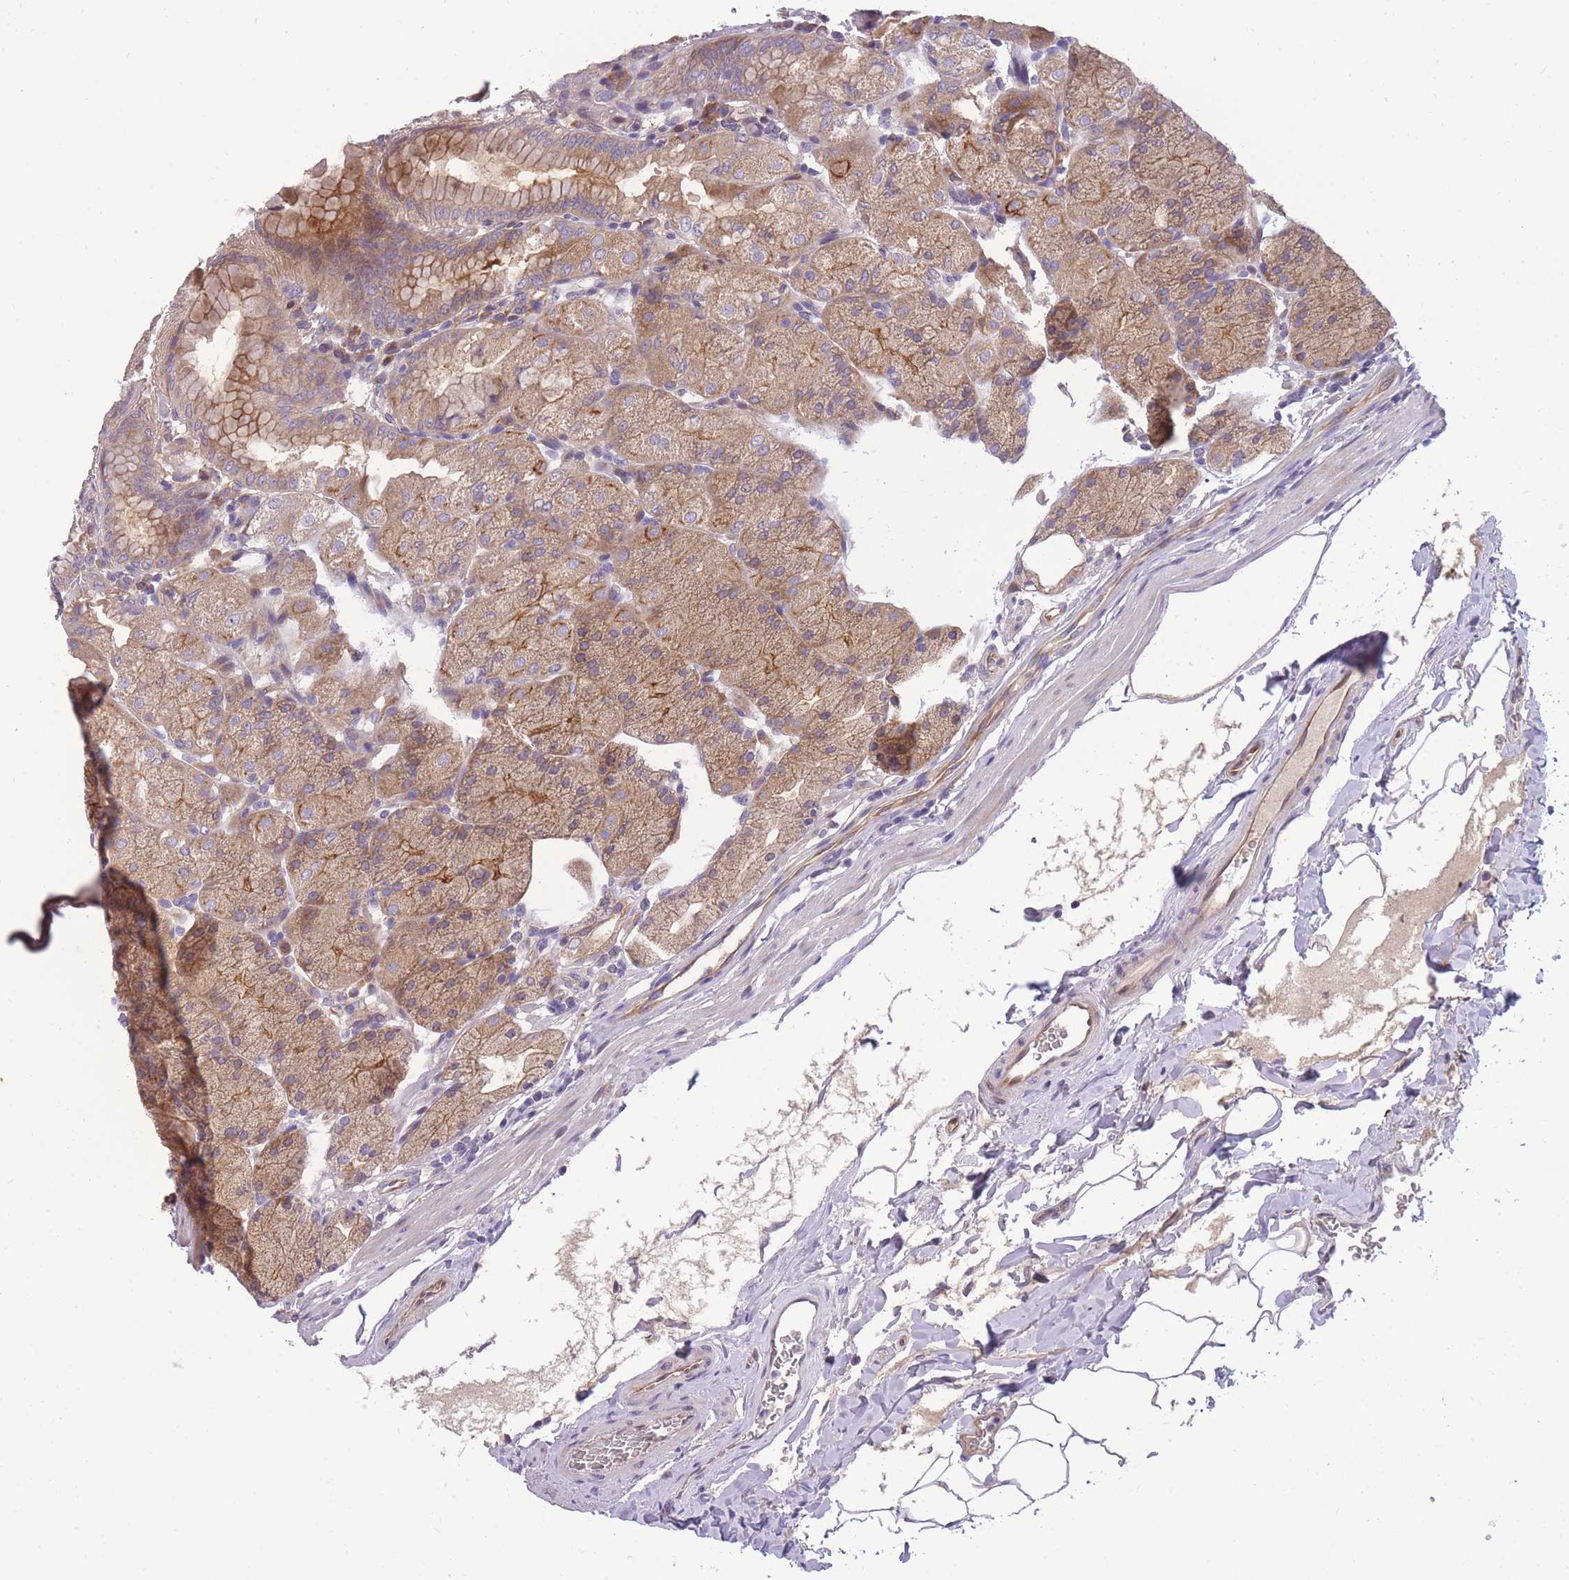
{"staining": {"intensity": "moderate", "quantity": ">75%", "location": "cytoplasmic/membranous"}, "tissue": "stomach", "cell_type": "Glandular cells", "image_type": "normal", "snomed": [{"axis": "morphology", "description": "Normal tissue, NOS"}, {"axis": "topography", "description": "Stomach, upper"}, {"axis": "topography", "description": "Stomach, lower"}], "caption": "Immunohistochemistry (IHC) (DAB (3,3'-diaminobenzidine)) staining of normal stomach reveals moderate cytoplasmic/membranous protein positivity in about >75% of glandular cells.", "gene": "CRYGN", "patient": {"sex": "male", "age": 62}}